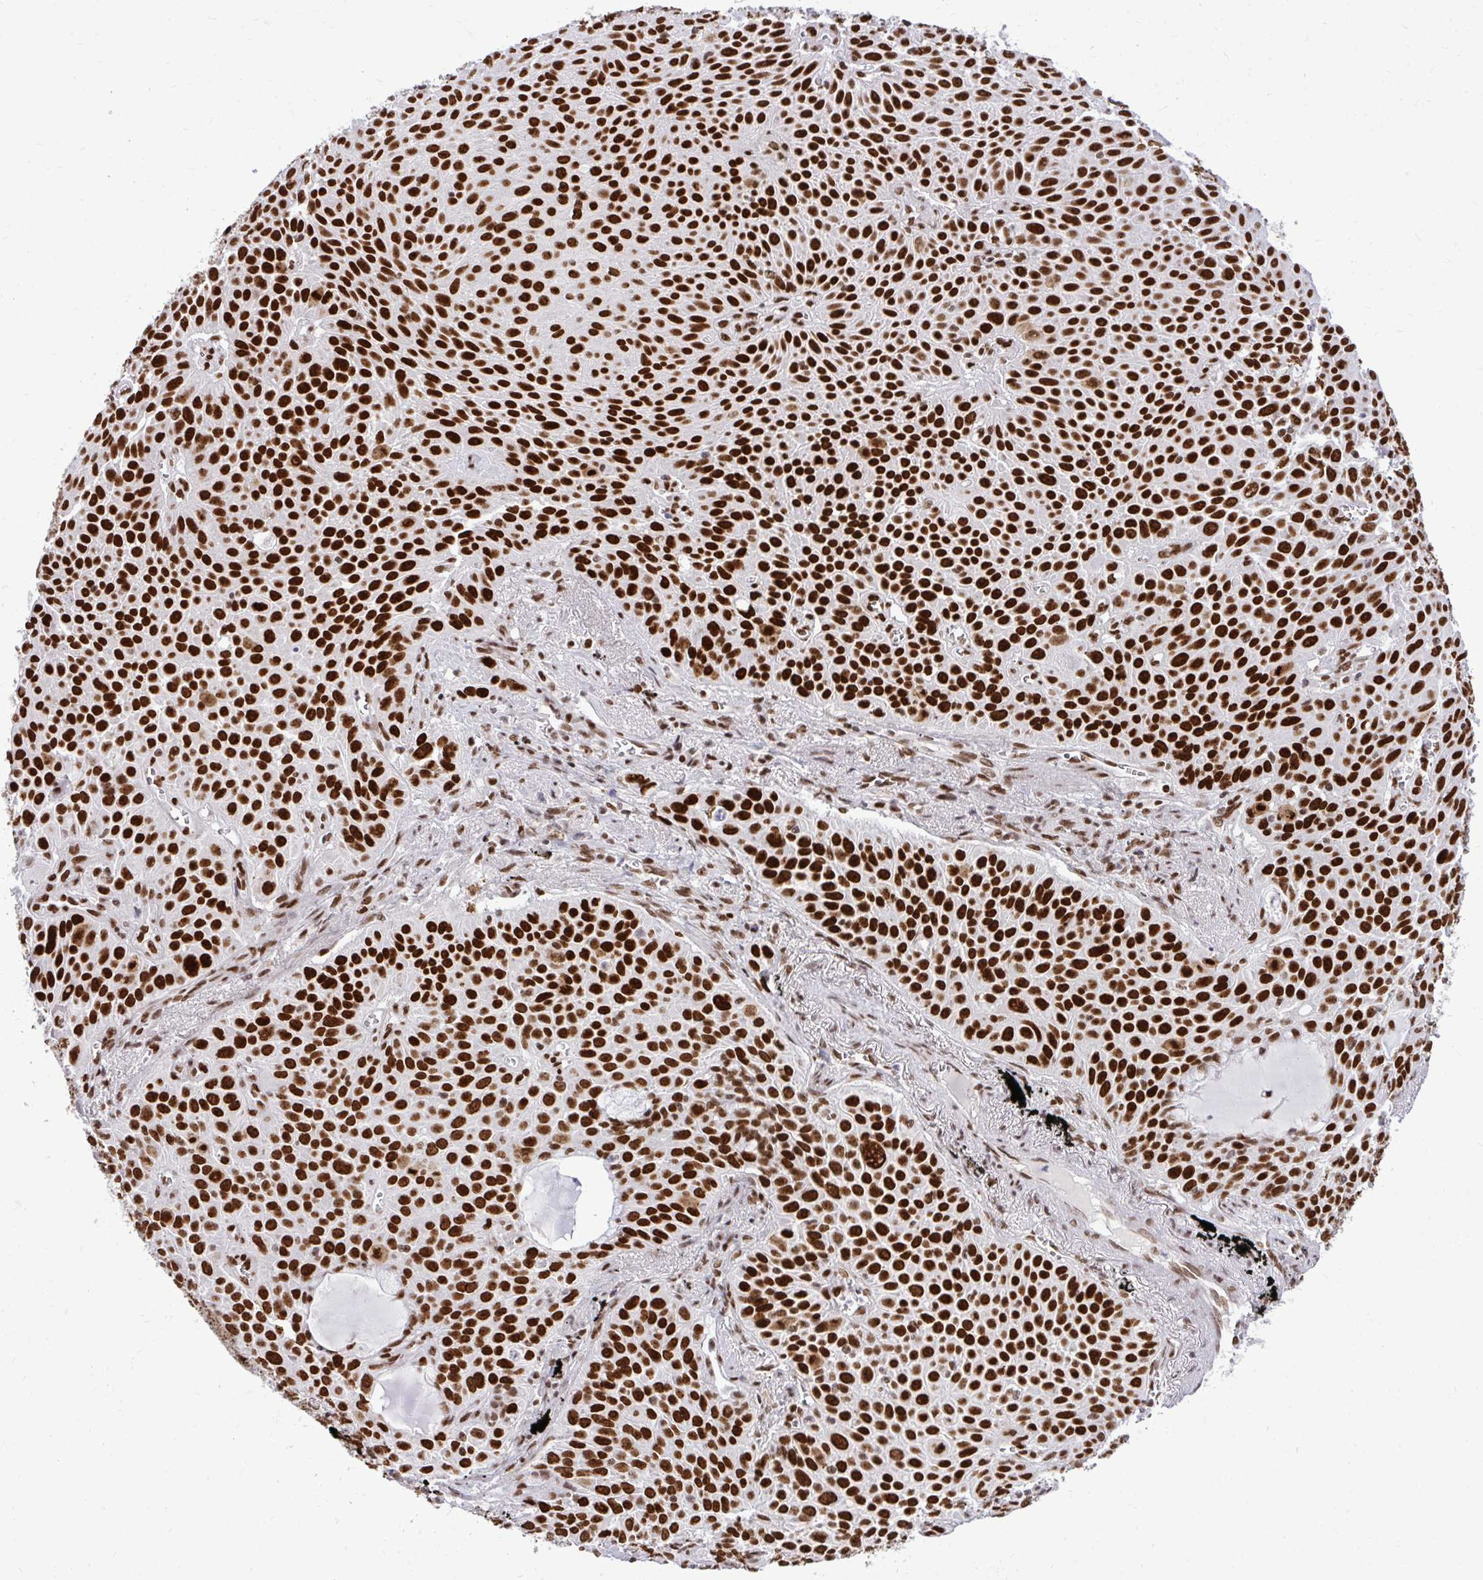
{"staining": {"intensity": "strong", "quantity": ">75%", "location": "nuclear"}, "tissue": "lung cancer", "cell_type": "Tumor cells", "image_type": "cancer", "snomed": [{"axis": "morphology", "description": "Squamous cell carcinoma, NOS"}, {"axis": "morphology", "description": "Squamous cell carcinoma, metastatic, NOS"}, {"axis": "topography", "description": "Lymph node"}, {"axis": "topography", "description": "Lung"}], "caption": "Human lung cancer stained with a brown dye reveals strong nuclear positive expression in about >75% of tumor cells.", "gene": "CDYL", "patient": {"sex": "female", "age": 62}}